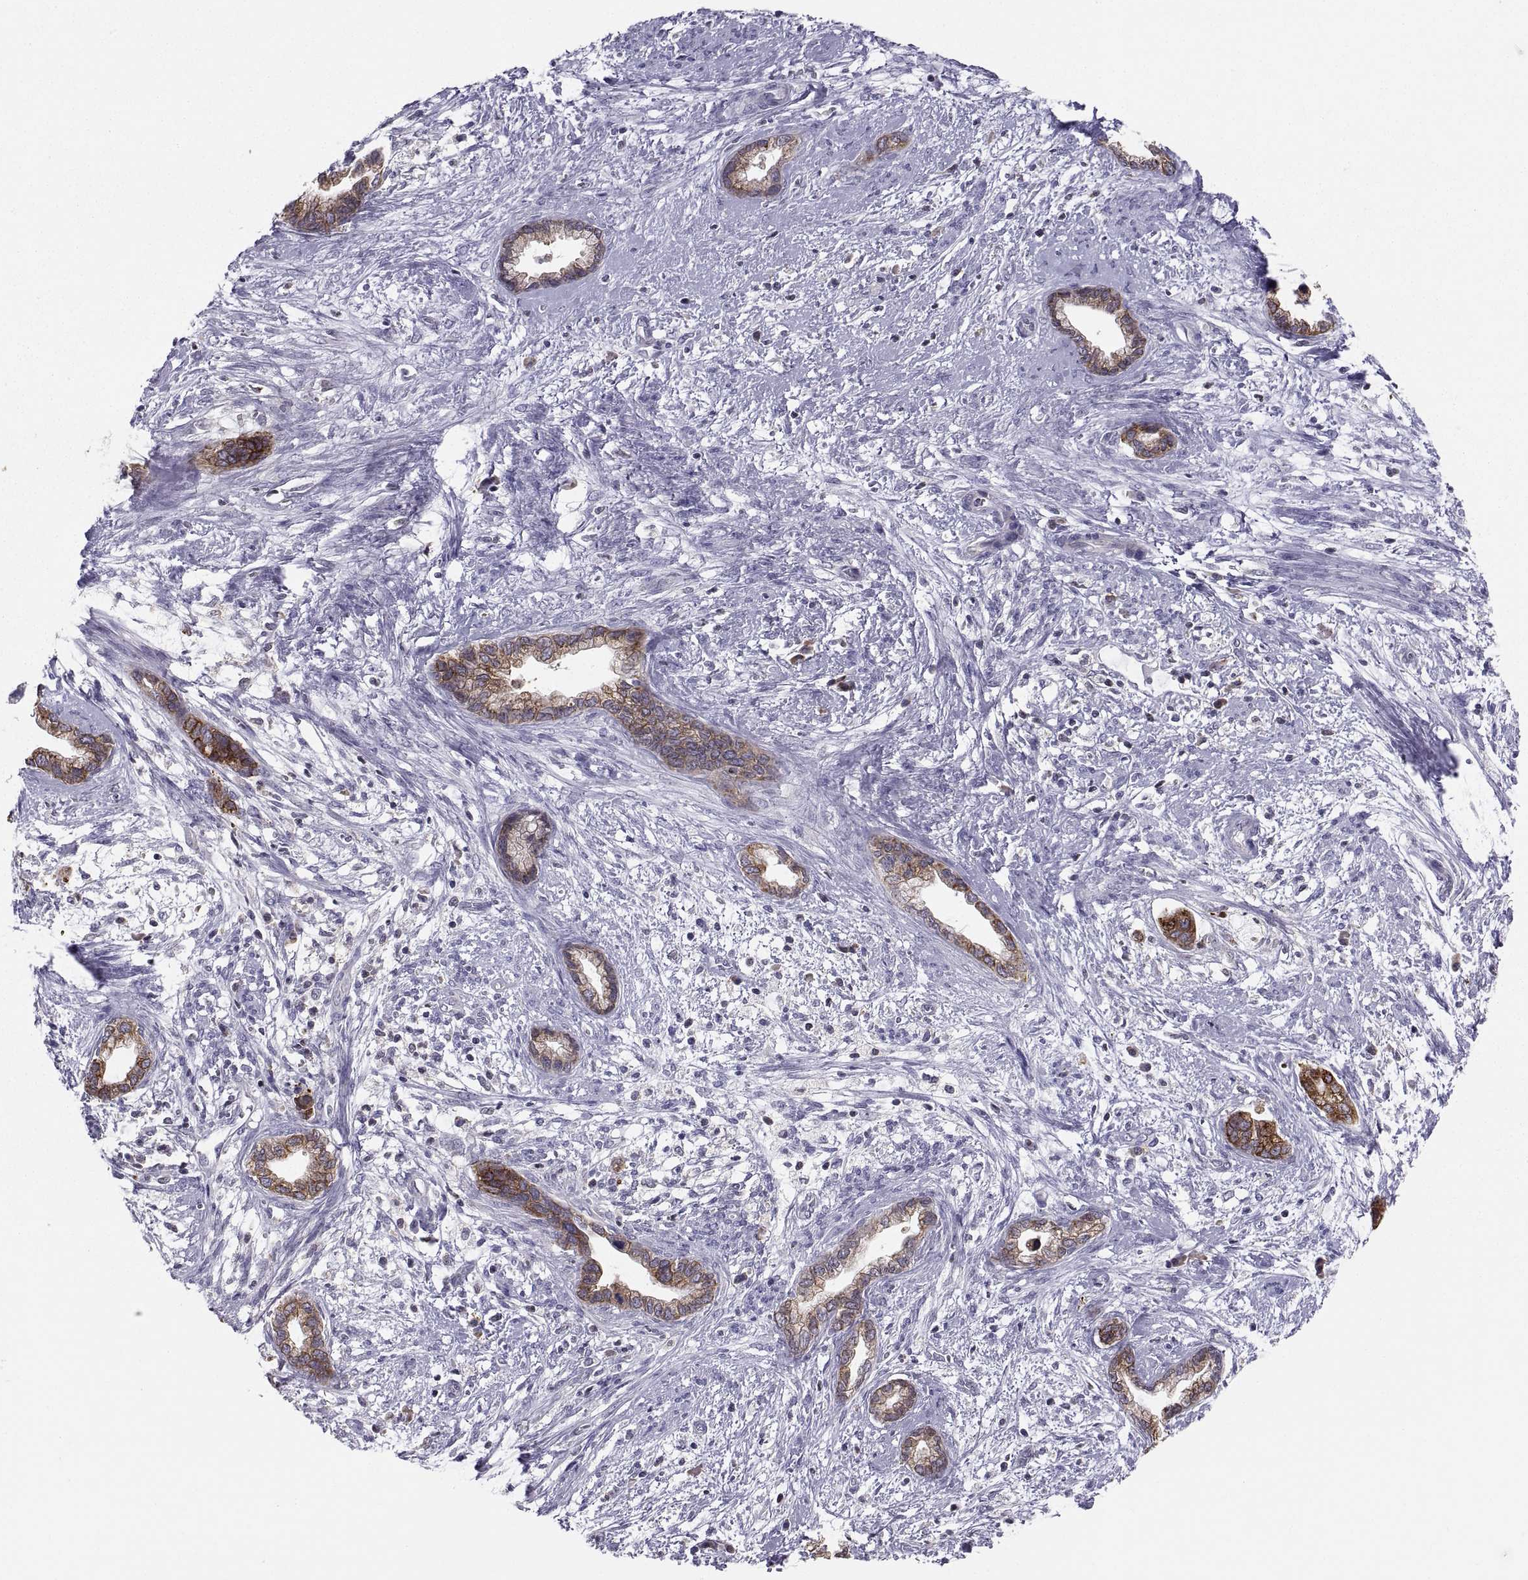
{"staining": {"intensity": "strong", "quantity": "25%-75%", "location": "cytoplasmic/membranous"}, "tissue": "cervical cancer", "cell_type": "Tumor cells", "image_type": "cancer", "snomed": [{"axis": "morphology", "description": "Adenocarcinoma, NOS"}, {"axis": "topography", "description": "Cervix"}], "caption": "DAB (3,3'-diaminobenzidine) immunohistochemical staining of cervical cancer shows strong cytoplasmic/membranous protein expression in approximately 25%-75% of tumor cells. The staining is performed using DAB brown chromogen to label protein expression. The nuclei are counter-stained blue using hematoxylin.", "gene": "ERO1A", "patient": {"sex": "female", "age": 62}}